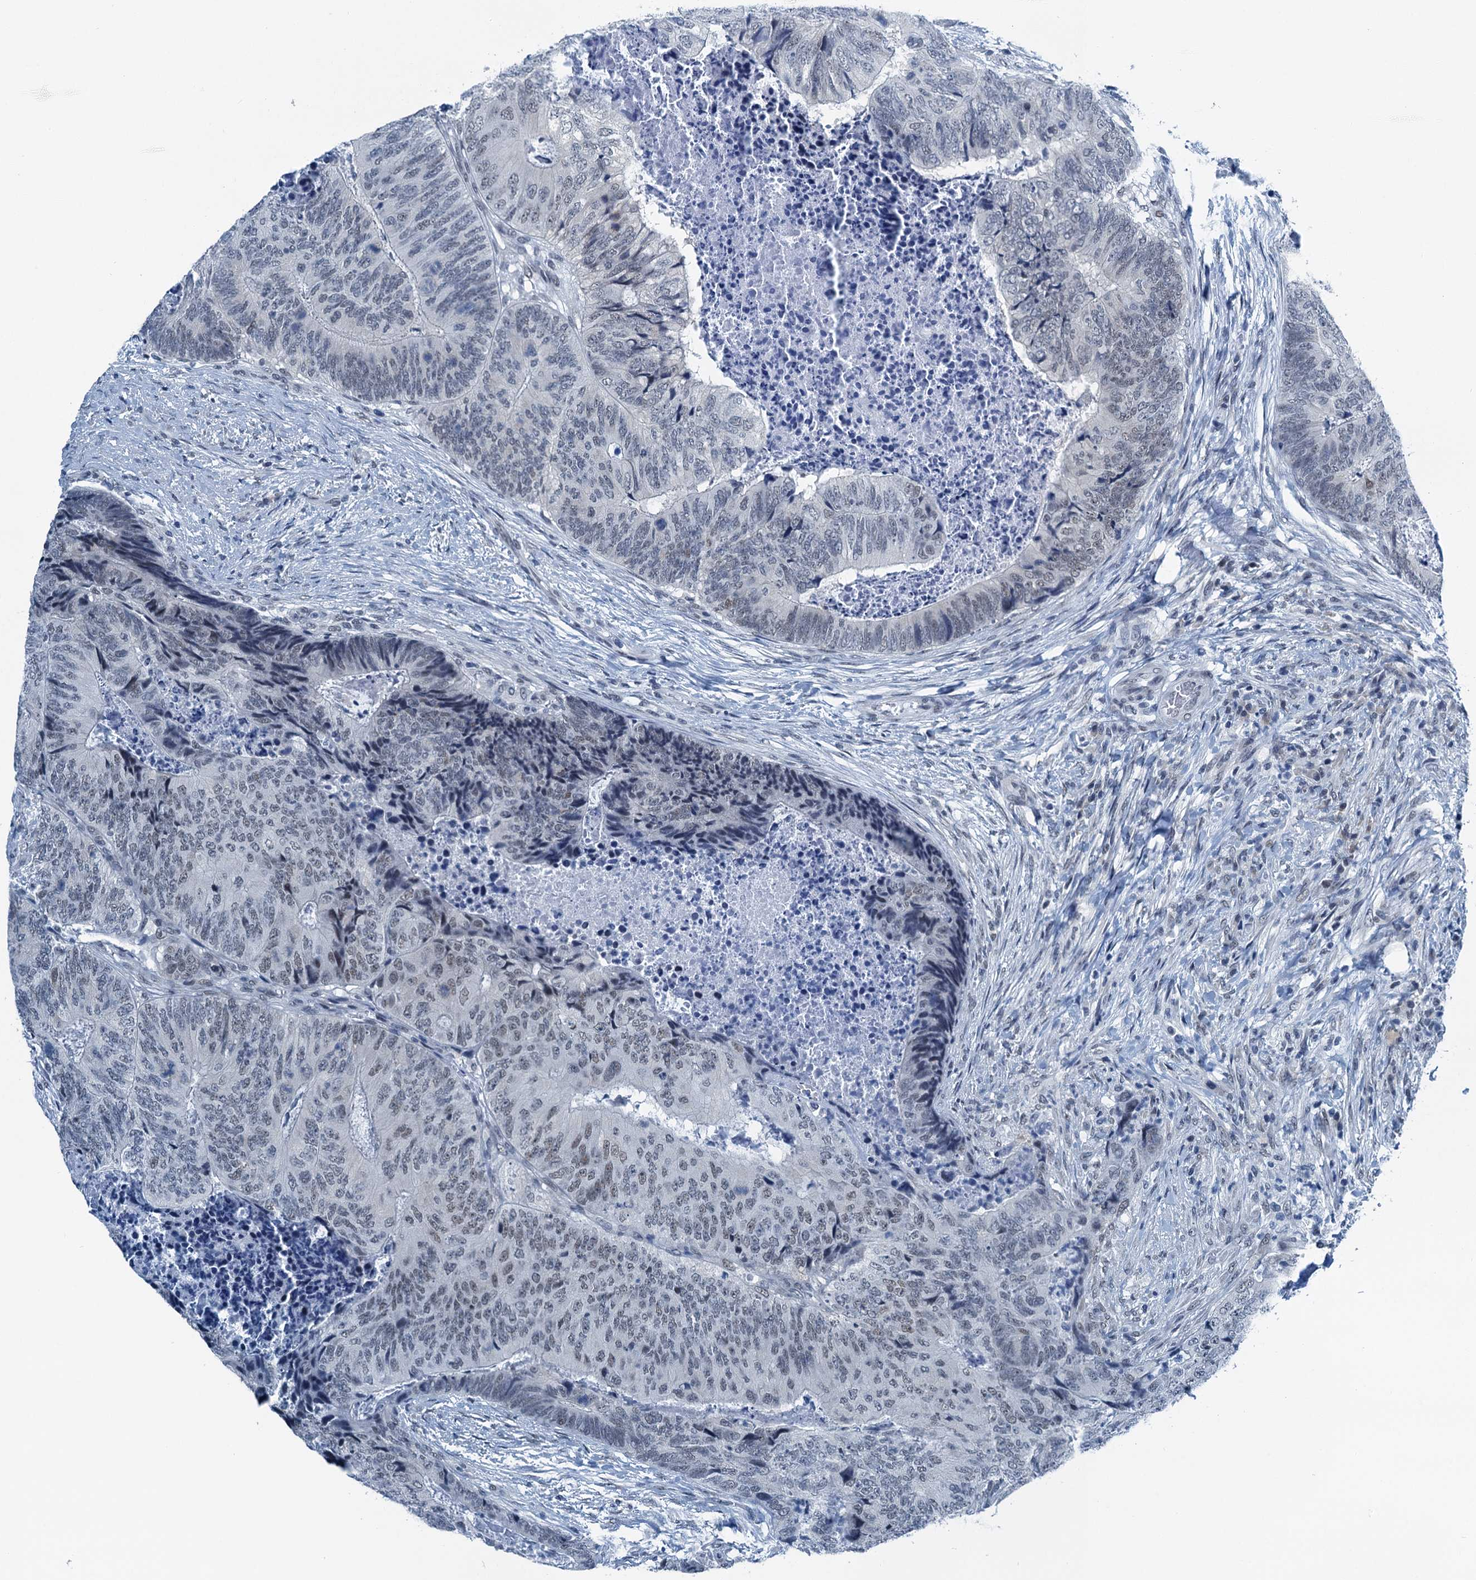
{"staining": {"intensity": "negative", "quantity": "none", "location": "none"}, "tissue": "colorectal cancer", "cell_type": "Tumor cells", "image_type": "cancer", "snomed": [{"axis": "morphology", "description": "Adenocarcinoma, NOS"}, {"axis": "topography", "description": "Colon"}], "caption": "Histopathology image shows no protein expression in tumor cells of colorectal cancer (adenocarcinoma) tissue.", "gene": "TRPT1", "patient": {"sex": "female", "age": 67}}